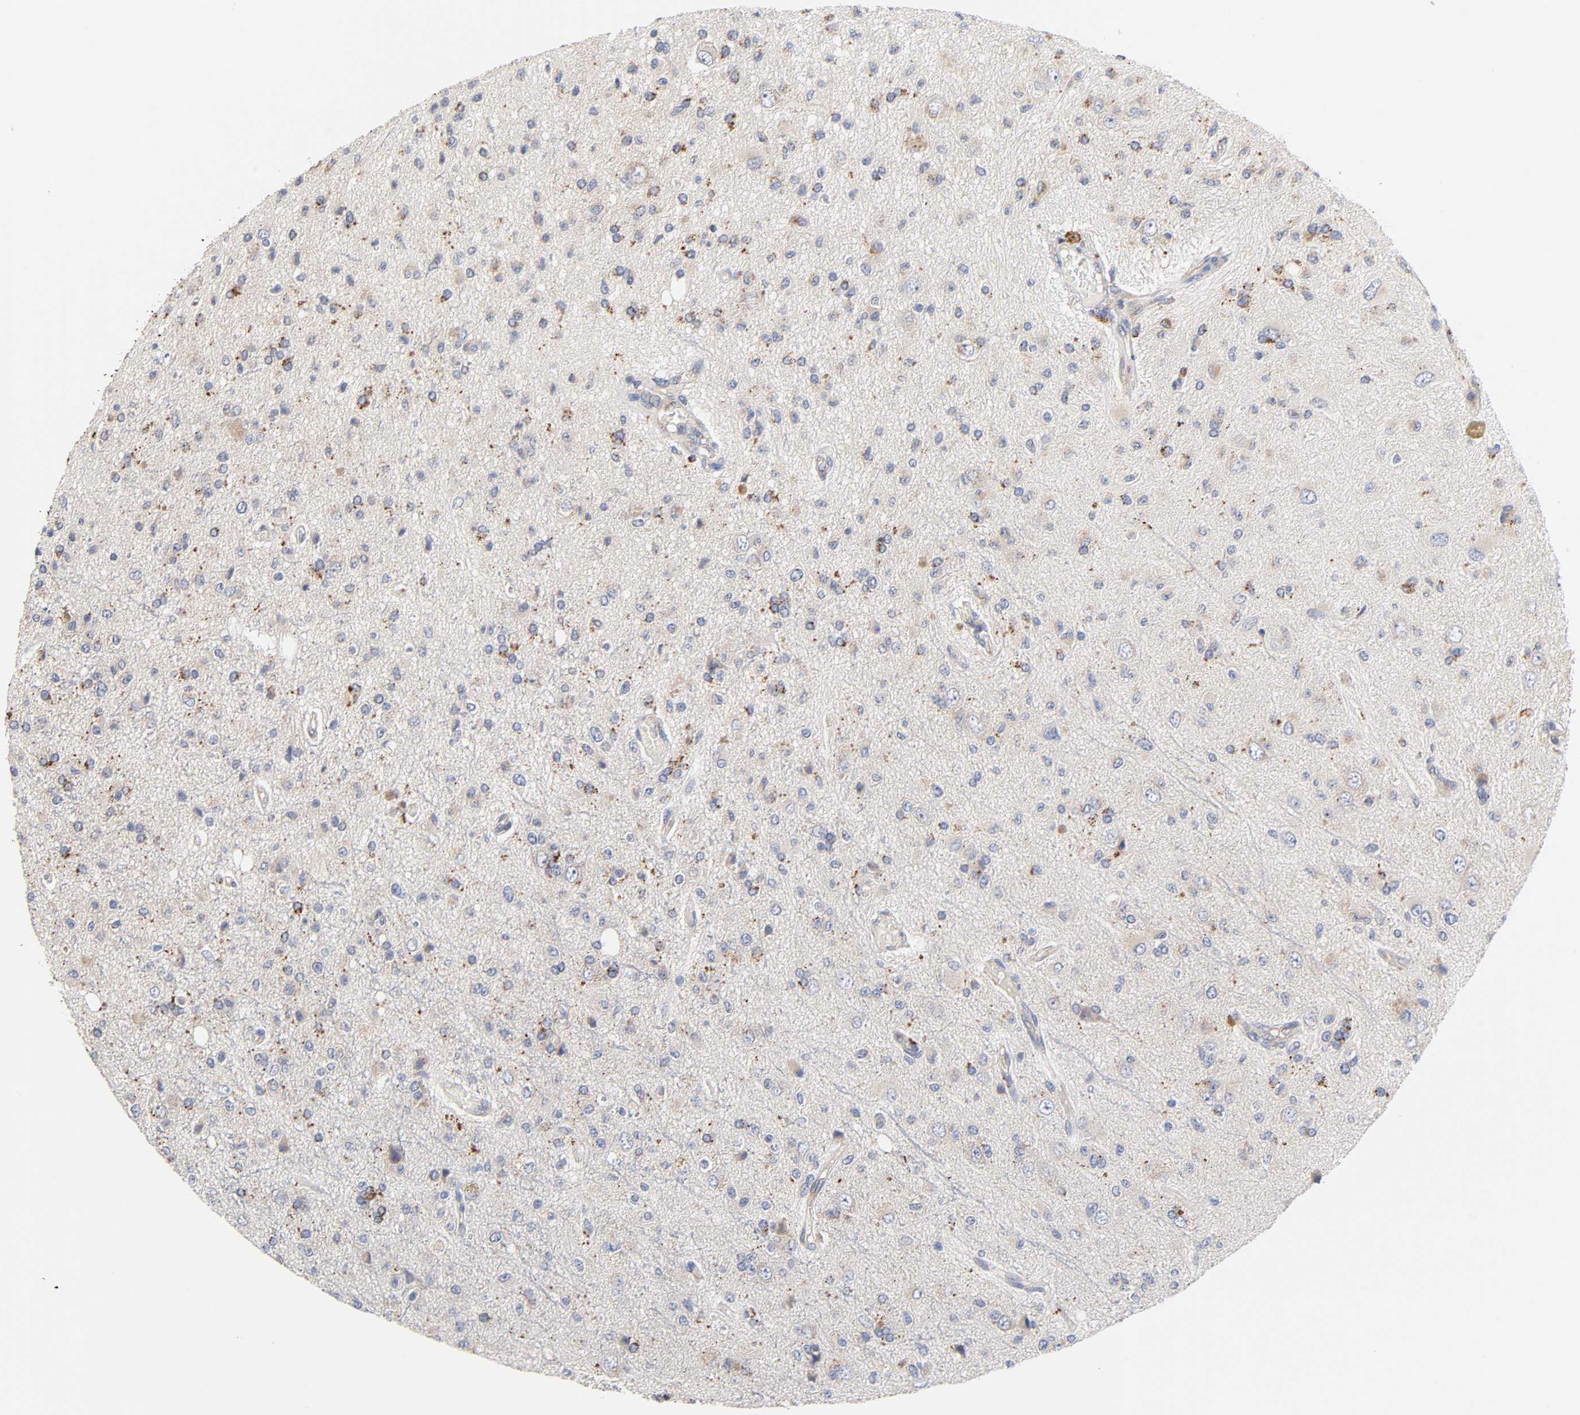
{"staining": {"intensity": "weak", "quantity": "25%-75%", "location": "cytoplasmic/membranous"}, "tissue": "glioma", "cell_type": "Tumor cells", "image_type": "cancer", "snomed": [{"axis": "morphology", "description": "Glioma, malignant, High grade"}, {"axis": "topography", "description": "Brain"}], "caption": "Tumor cells display low levels of weak cytoplasmic/membranous positivity in approximately 25%-75% of cells in human glioma. The protein of interest is stained brown, and the nuclei are stained in blue (DAB (3,3'-diaminobenzidine) IHC with brightfield microscopy, high magnification).", "gene": "C17orf75", "patient": {"sex": "male", "age": 47}}